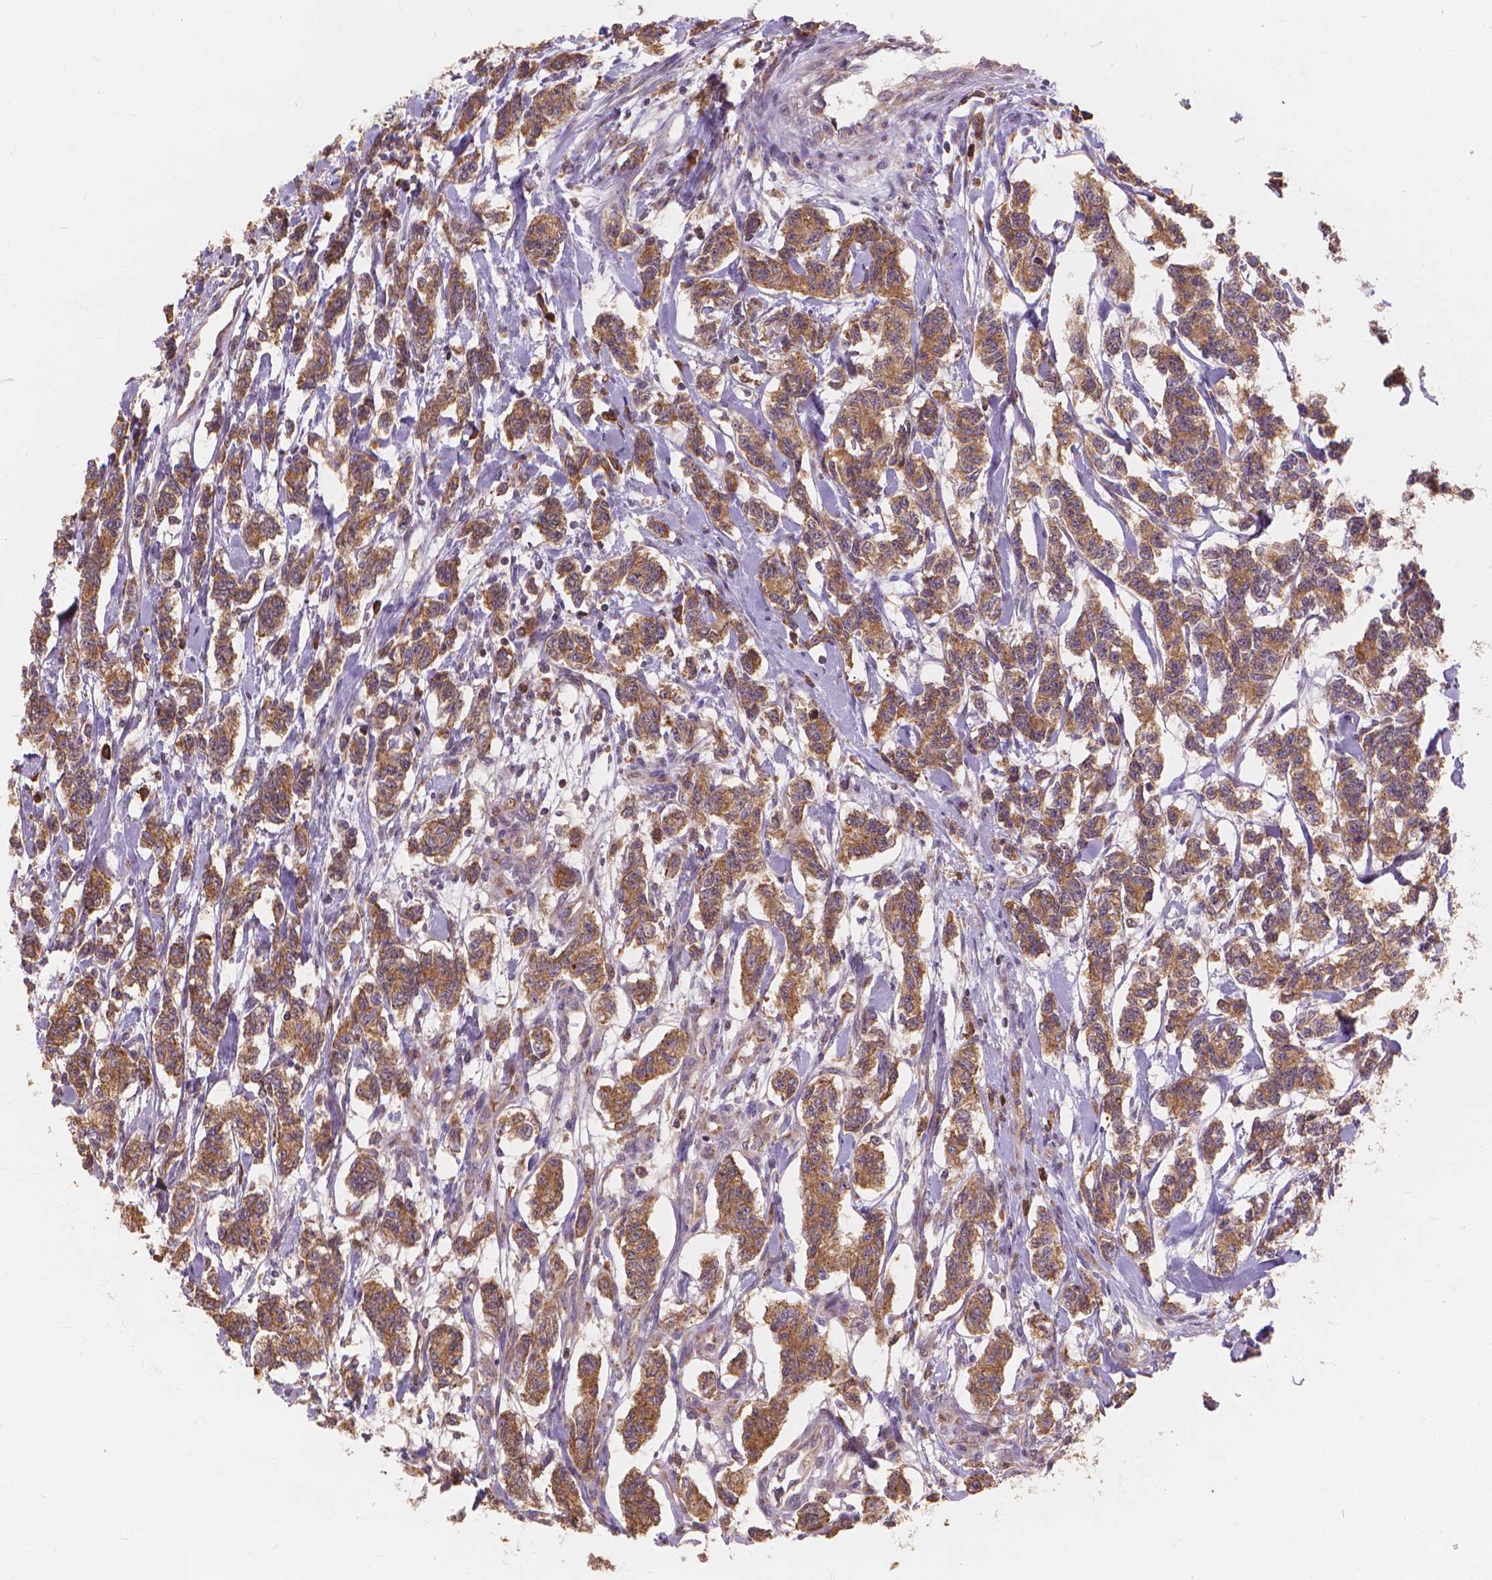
{"staining": {"intensity": "moderate", "quantity": ">75%", "location": "cytoplasmic/membranous"}, "tissue": "carcinoid", "cell_type": "Tumor cells", "image_type": "cancer", "snomed": [{"axis": "morphology", "description": "Carcinoid, malignant, NOS"}, {"axis": "topography", "description": "Kidney"}], "caption": "Immunohistochemical staining of carcinoid (malignant) exhibits medium levels of moderate cytoplasmic/membranous expression in about >75% of tumor cells.", "gene": "TAB2", "patient": {"sex": "female", "age": 41}}